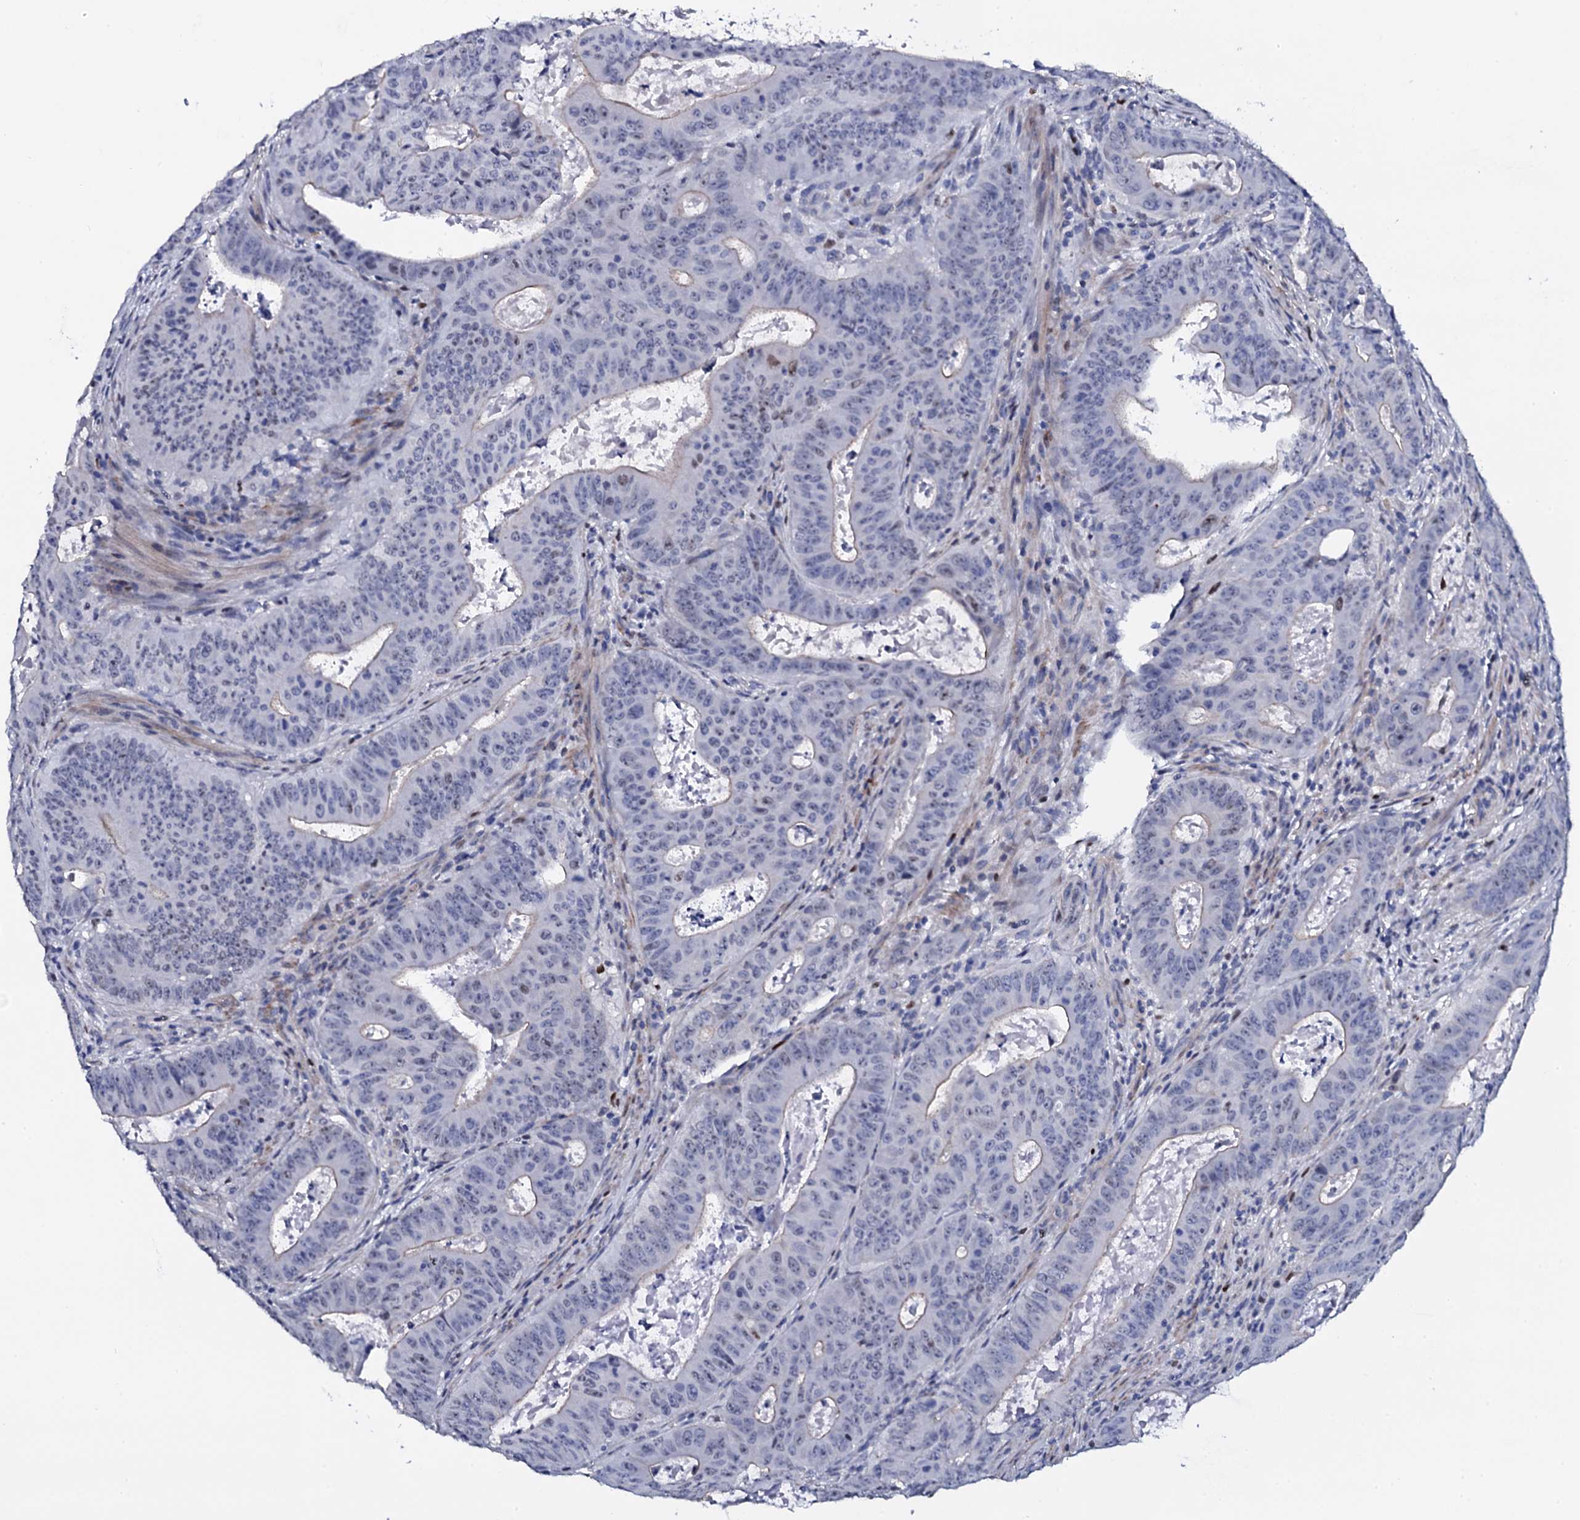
{"staining": {"intensity": "moderate", "quantity": "<25%", "location": "cytoplasmic/membranous"}, "tissue": "colorectal cancer", "cell_type": "Tumor cells", "image_type": "cancer", "snomed": [{"axis": "morphology", "description": "Adenocarcinoma, NOS"}, {"axis": "topography", "description": "Rectum"}], "caption": "Protein analysis of colorectal cancer tissue shows moderate cytoplasmic/membranous expression in about <25% of tumor cells.", "gene": "NPM2", "patient": {"sex": "female", "age": 75}}